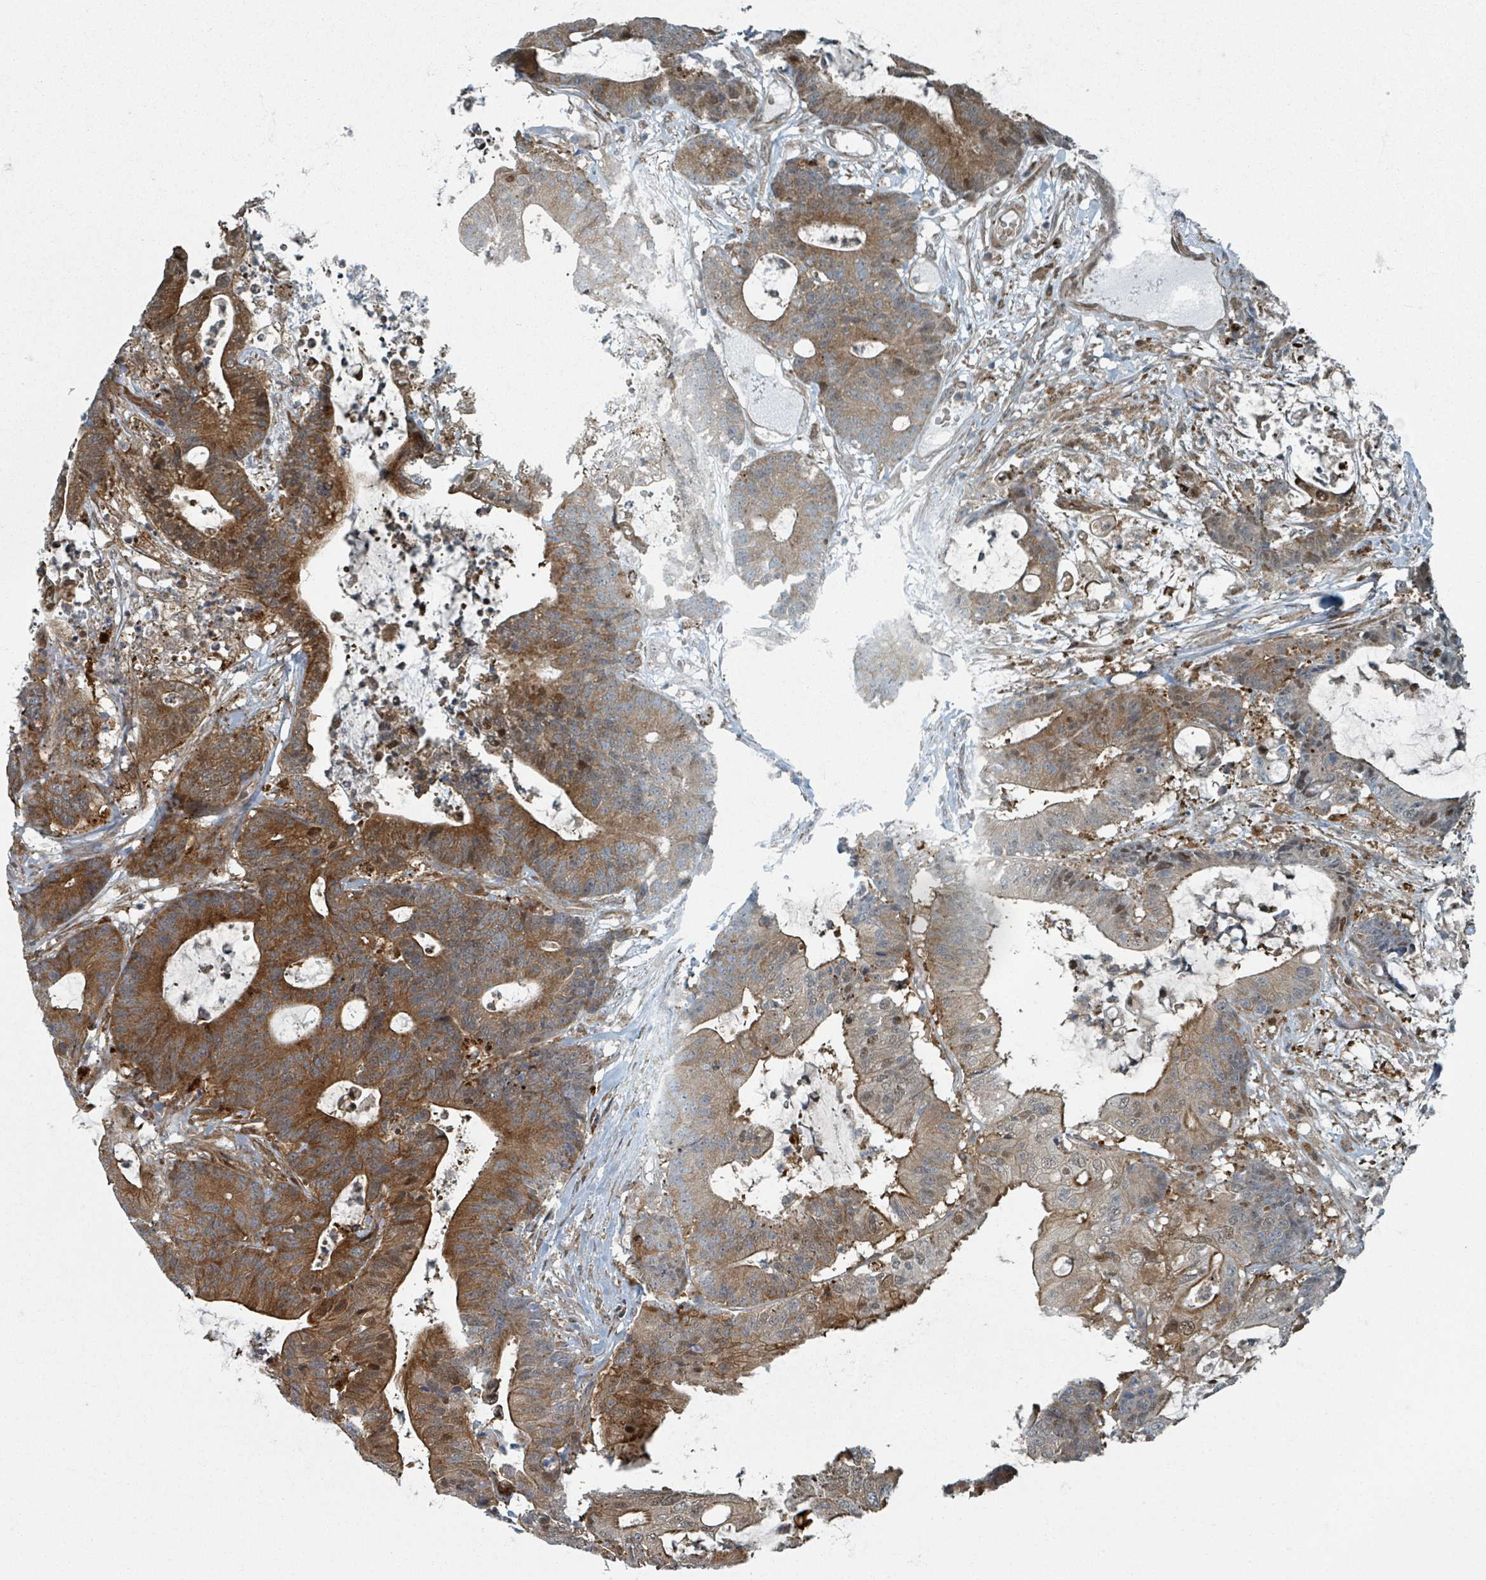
{"staining": {"intensity": "strong", "quantity": ">75%", "location": "cytoplasmic/membranous"}, "tissue": "colorectal cancer", "cell_type": "Tumor cells", "image_type": "cancer", "snomed": [{"axis": "morphology", "description": "Adenocarcinoma, NOS"}, {"axis": "topography", "description": "Colon"}], "caption": "Immunohistochemical staining of colorectal cancer shows high levels of strong cytoplasmic/membranous expression in about >75% of tumor cells. (Brightfield microscopy of DAB IHC at high magnification).", "gene": "RHPN2", "patient": {"sex": "female", "age": 84}}